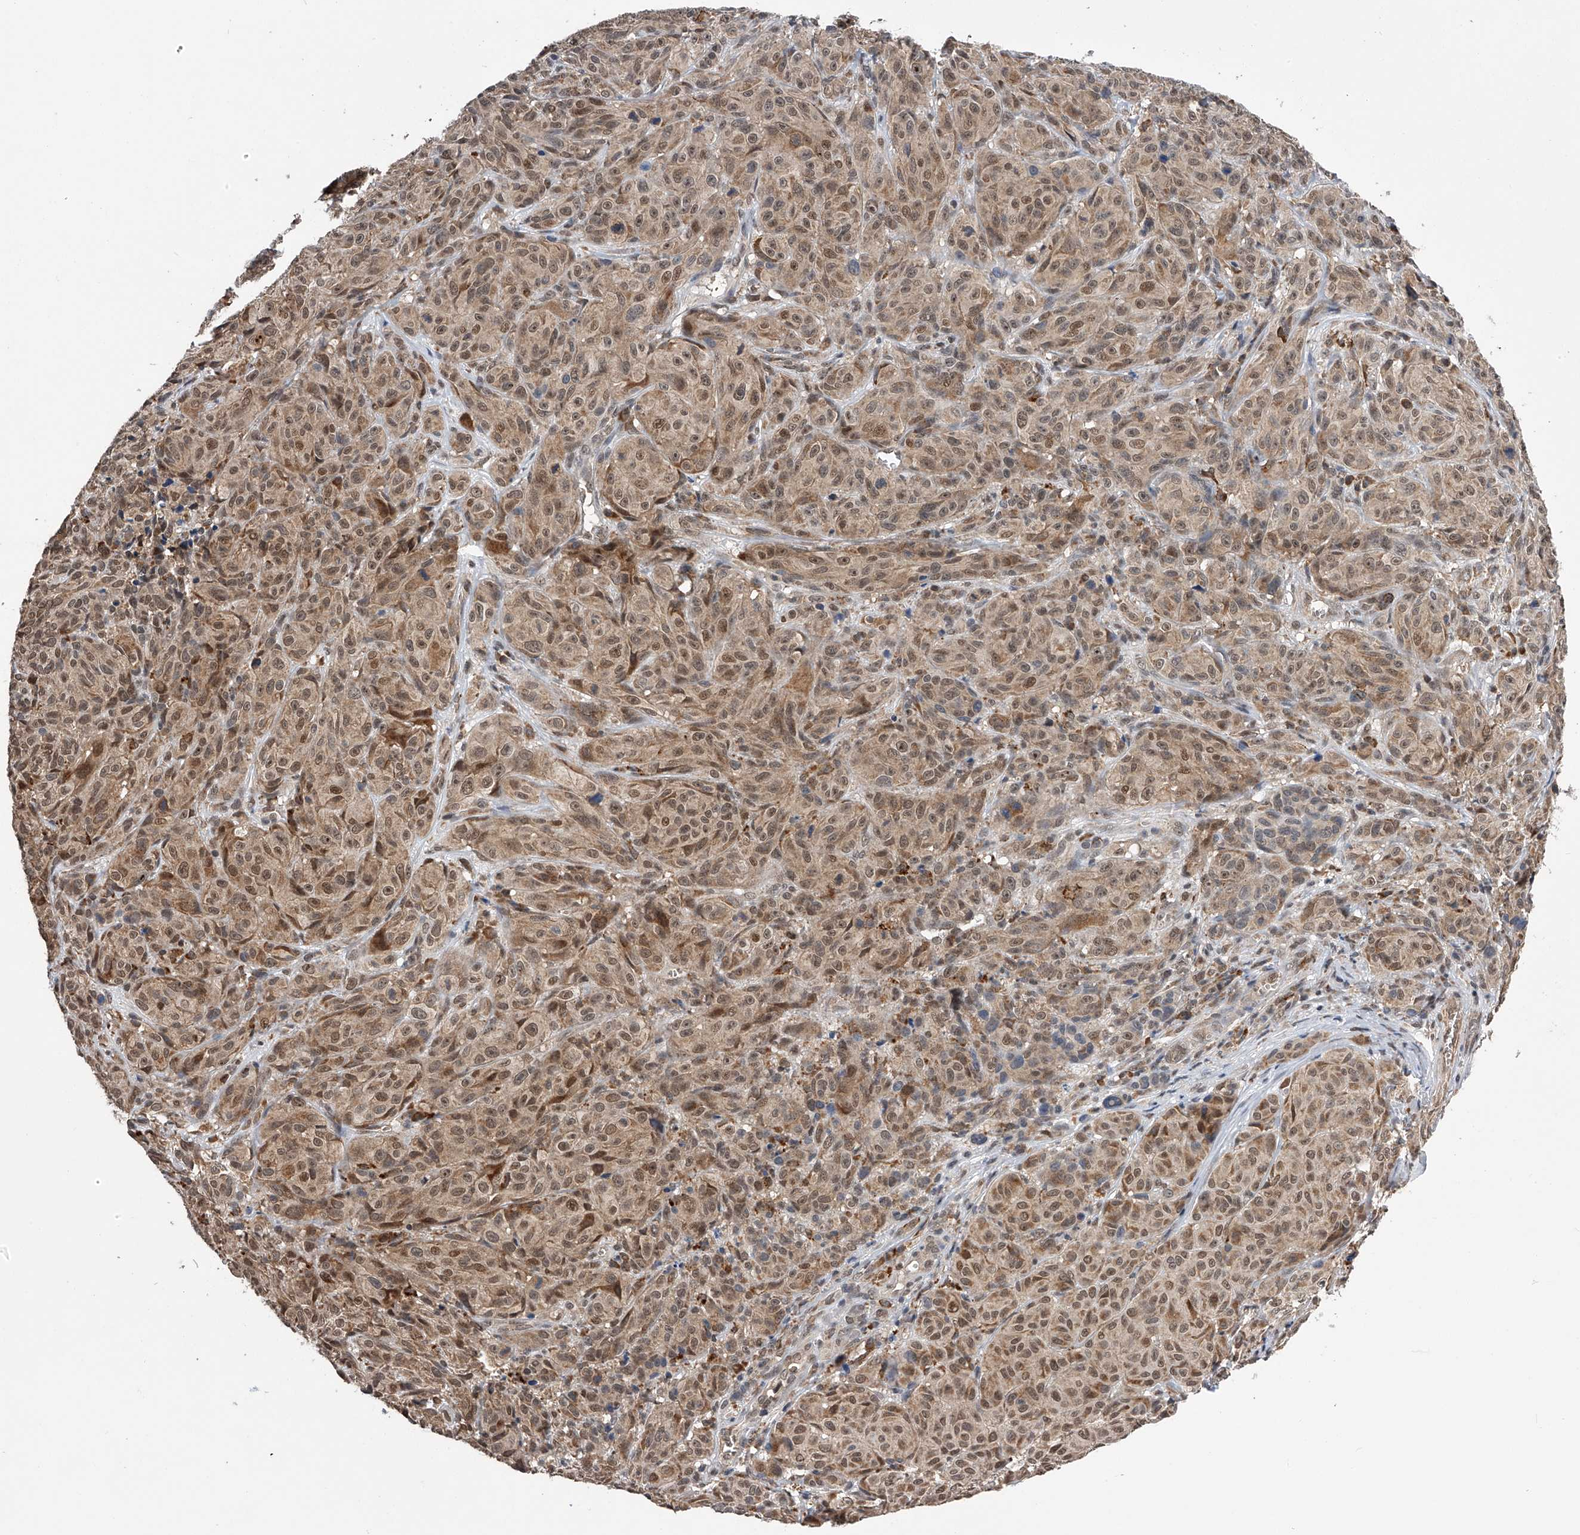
{"staining": {"intensity": "moderate", "quantity": ">75%", "location": "cytoplasmic/membranous,nuclear"}, "tissue": "melanoma", "cell_type": "Tumor cells", "image_type": "cancer", "snomed": [{"axis": "morphology", "description": "Malignant melanoma, NOS"}, {"axis": "topography", "description": "Skin"}], "caption": "The image demonstrates a brown stain indicating the presence of a protein in the cytoplasmic/membranous and nuclear of tumor cells in malignant melanoma.", "gene": "SPOCK1", "patient": {"sex": "male", "age": 73}}